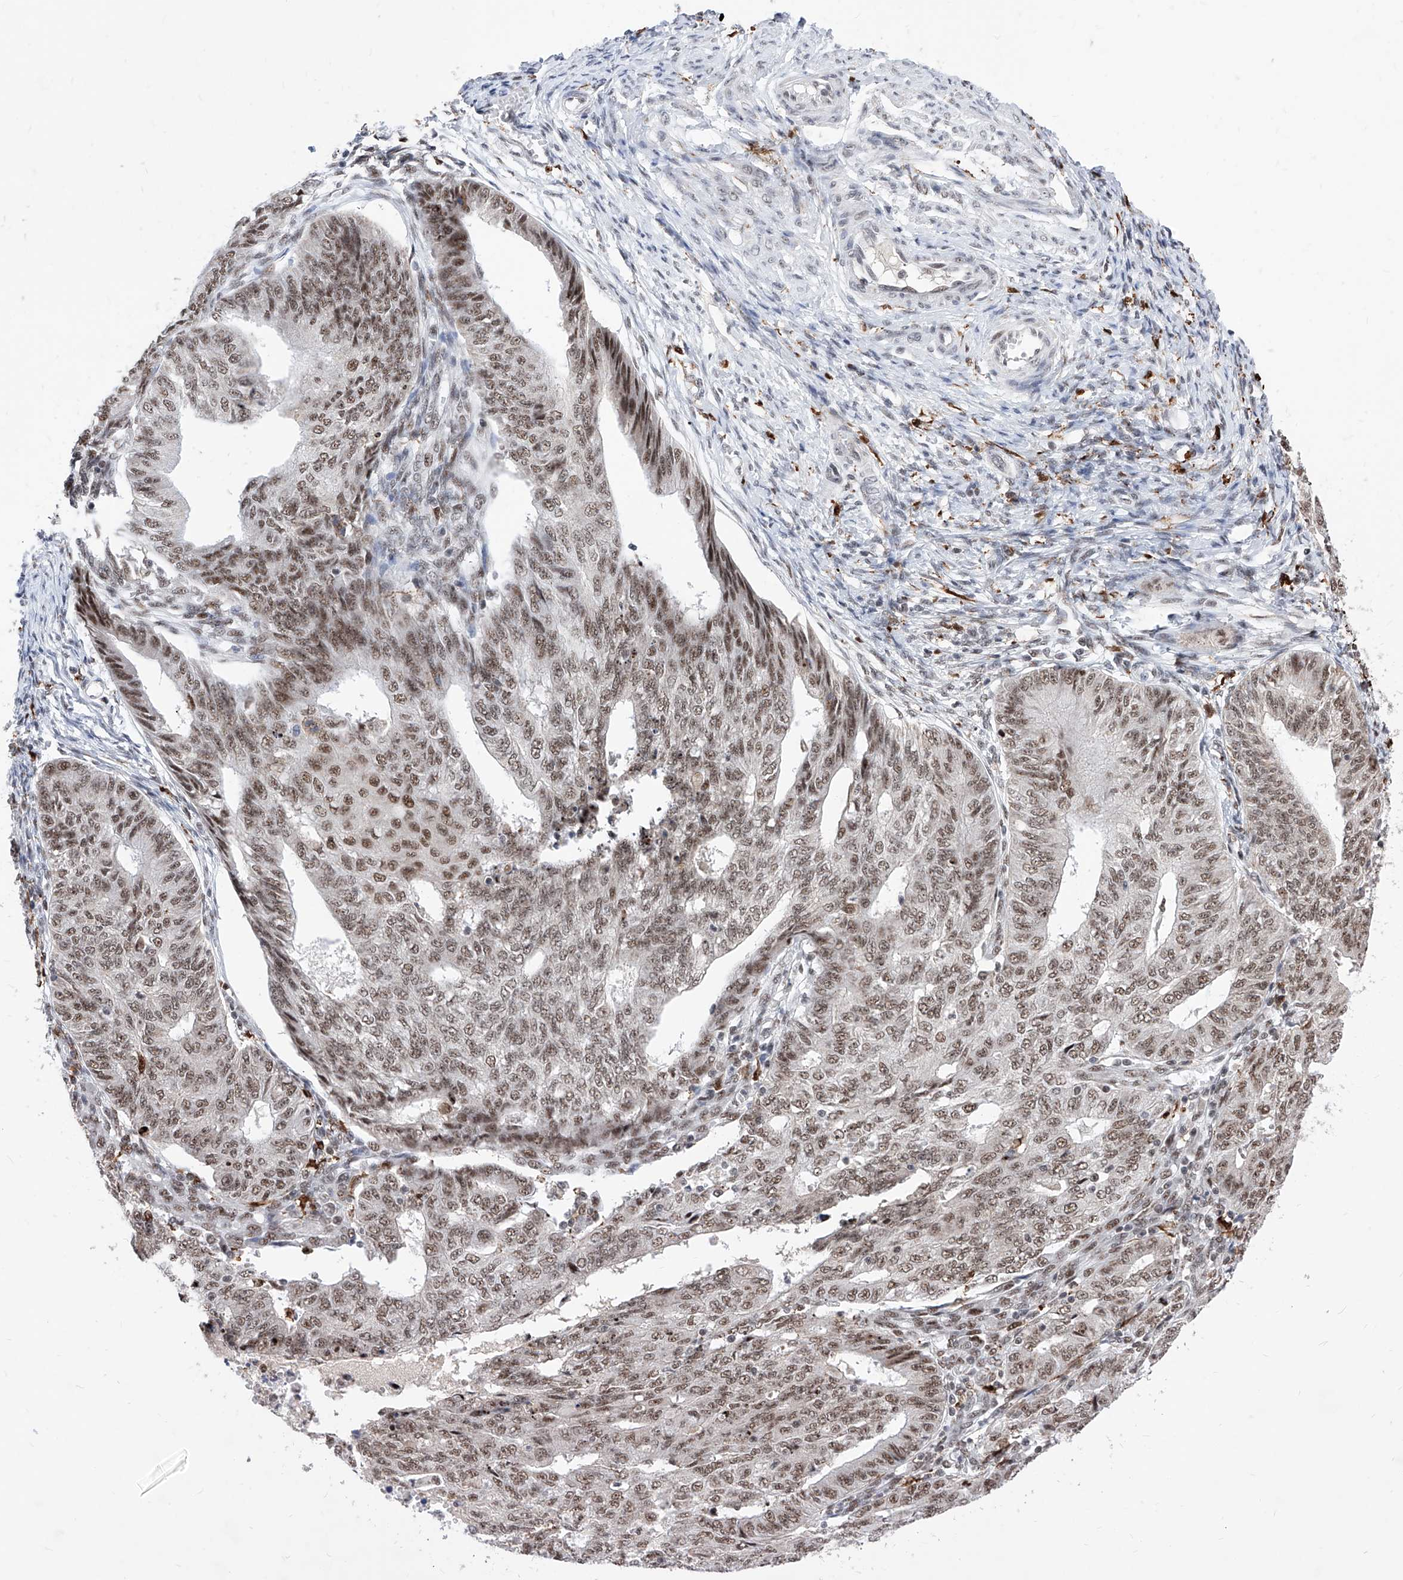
{"staining": {"intensity": "moderate", "quantity": ">75%", "location": "nuclear"}, "tissue": "endometrial cancer", "cell_type": "Tumor cells", "image_type": "cancer", "snomed": [{"axis": "morphology", "description": "Adenocarcinoma, NOS"}, {"axis": "topography", "description": "Endometrium"}], "caption": "Protein staining exhibits moderate nuclear staining in about >75% of tumor cells in adenocarcinoma (endometrial). (Stains: DAB in brown, nuclei in blue, Microscopy: brightfield microscopy at high magnification).", "gene": "PHF5A", "patient": {"sex": "female", "age": 32}}